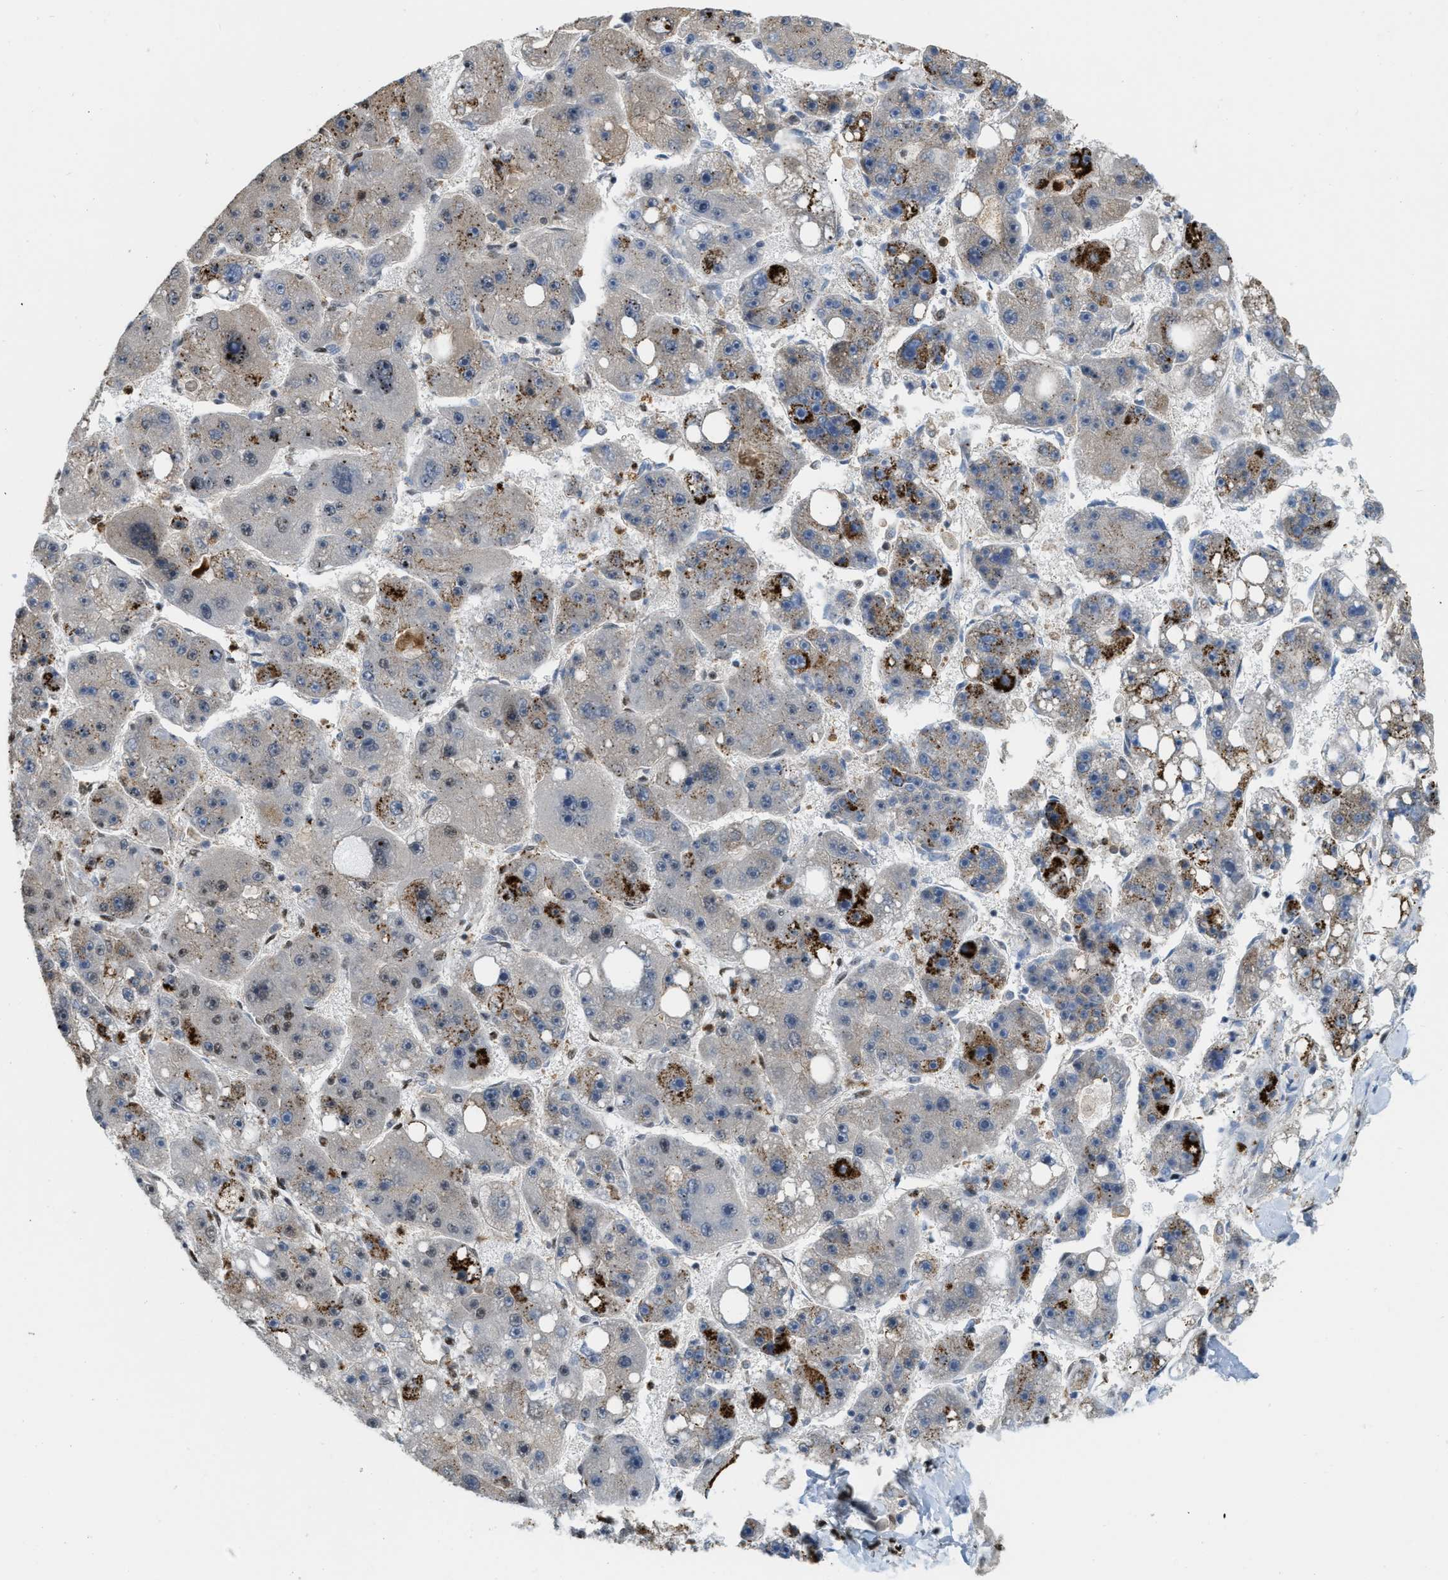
{"staining": {"intensity": "negative", "quantity": "none", "location": "none"}, "tissue": "liver cancer", "cell_type": "Tumor cells", "image_type": "cancer", "snomed": [{"axis": "morphology", "description": "Carcinoma, Hepatocellular, NOS"}, {"axis": "topography", "description": "Liver"}], "caption": "Tumor cells are negative for protein expression in human liver cancer (hepatocellular carcinoma).", "gene": "NUMA1", "patient": {"sex": "female", "age": 61}}